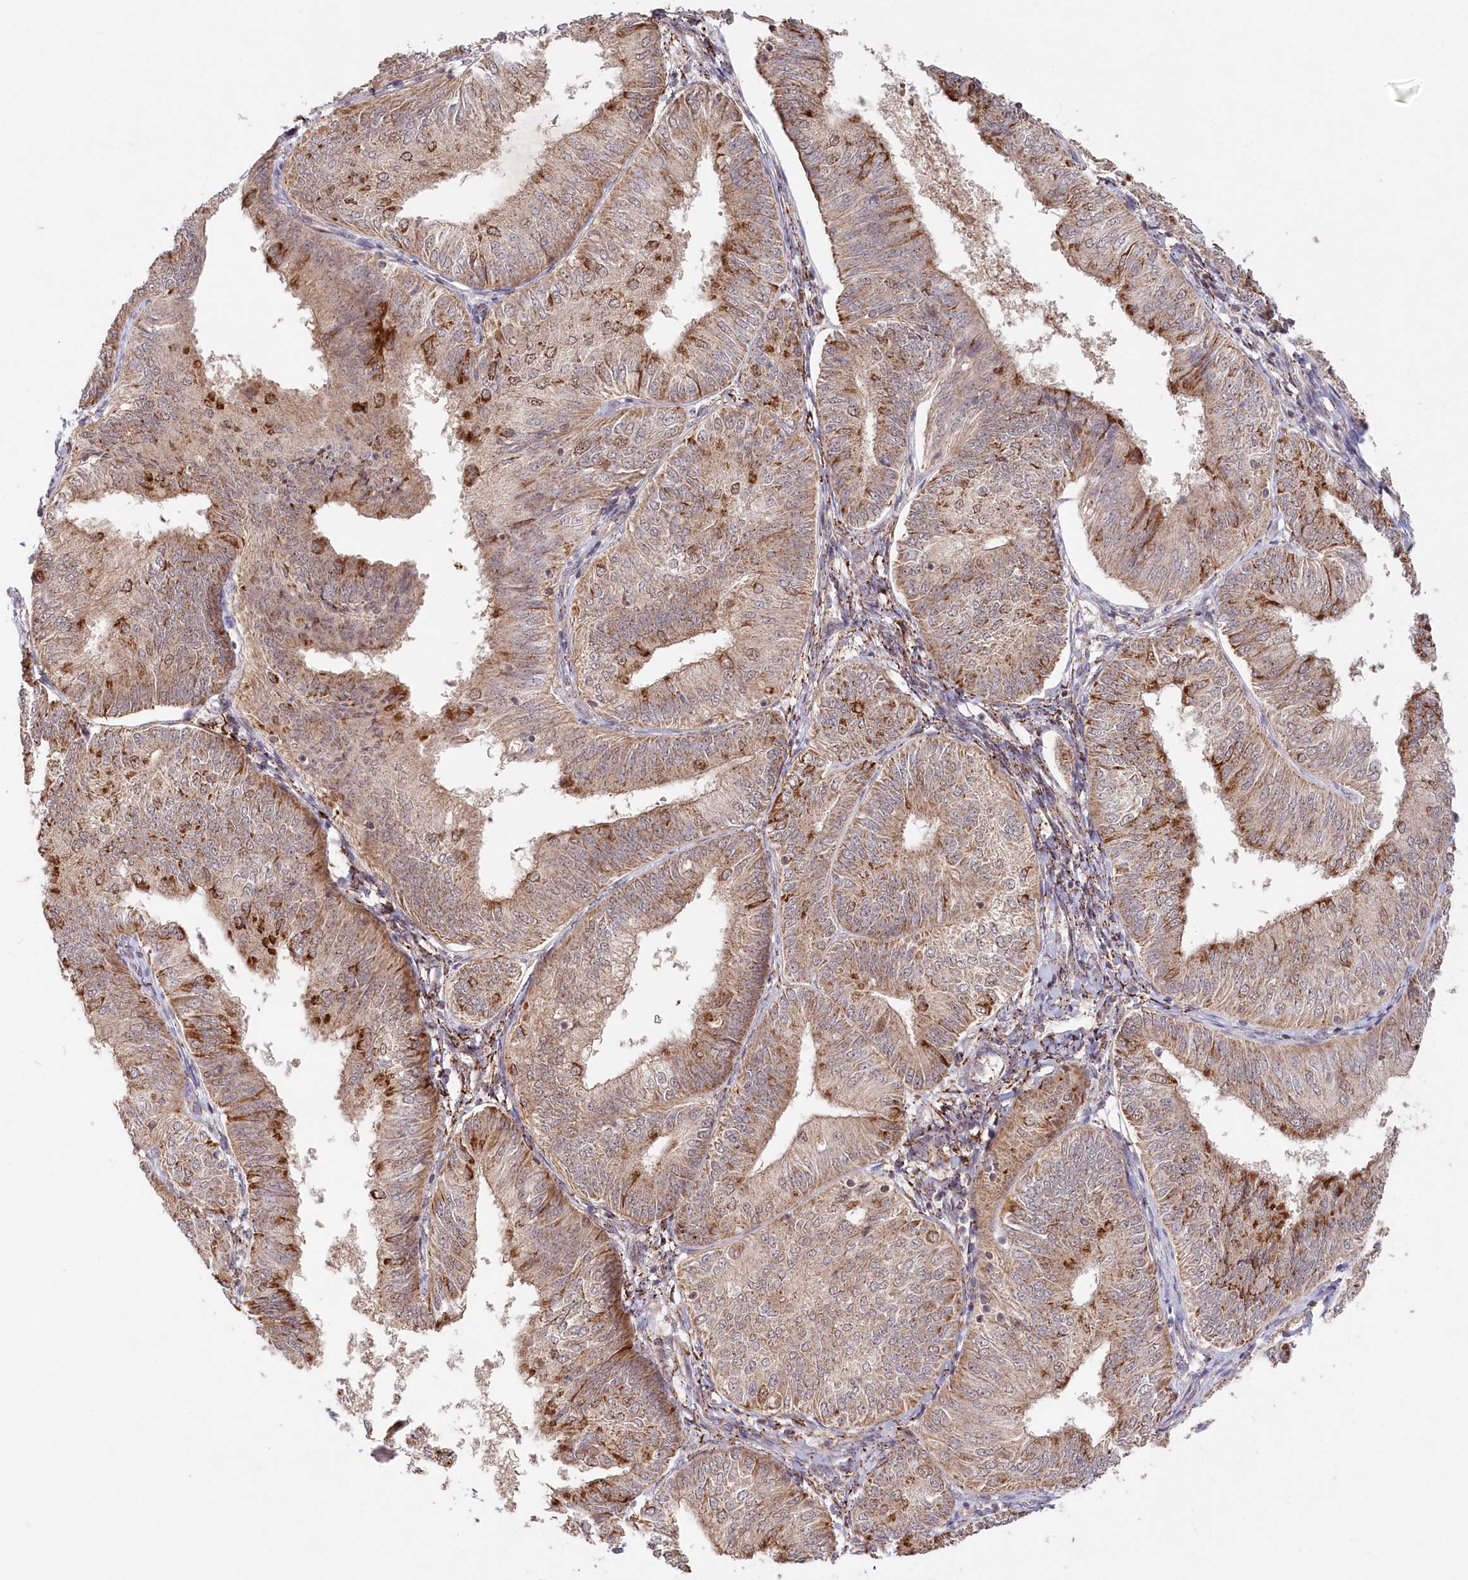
{"staining": {"intensity": "moderate", "quantity": "25%-75%", "location": "cytoplasmic/membranous"}, "tissue": "endometrial cancer", "cell_type": "Tumor cells", "image_type": "cancer", "snomed": [{"axis": "morphology", "description": "Adenocarcinoma, NOS"}, {"axis": "topography", "description": "Endometrium"}], "caption": "Brown immunohistochemical staining in human endometrial adenocarcinoma demonstrates moderate cytoplasmic/membranous expression in about 25%-75% of tumor cells. (DAB = brown stain, brightfield microscopy at high magnification).", "gene": "RTN4IP1", "patient": {"sex": "female", "age": 58}}